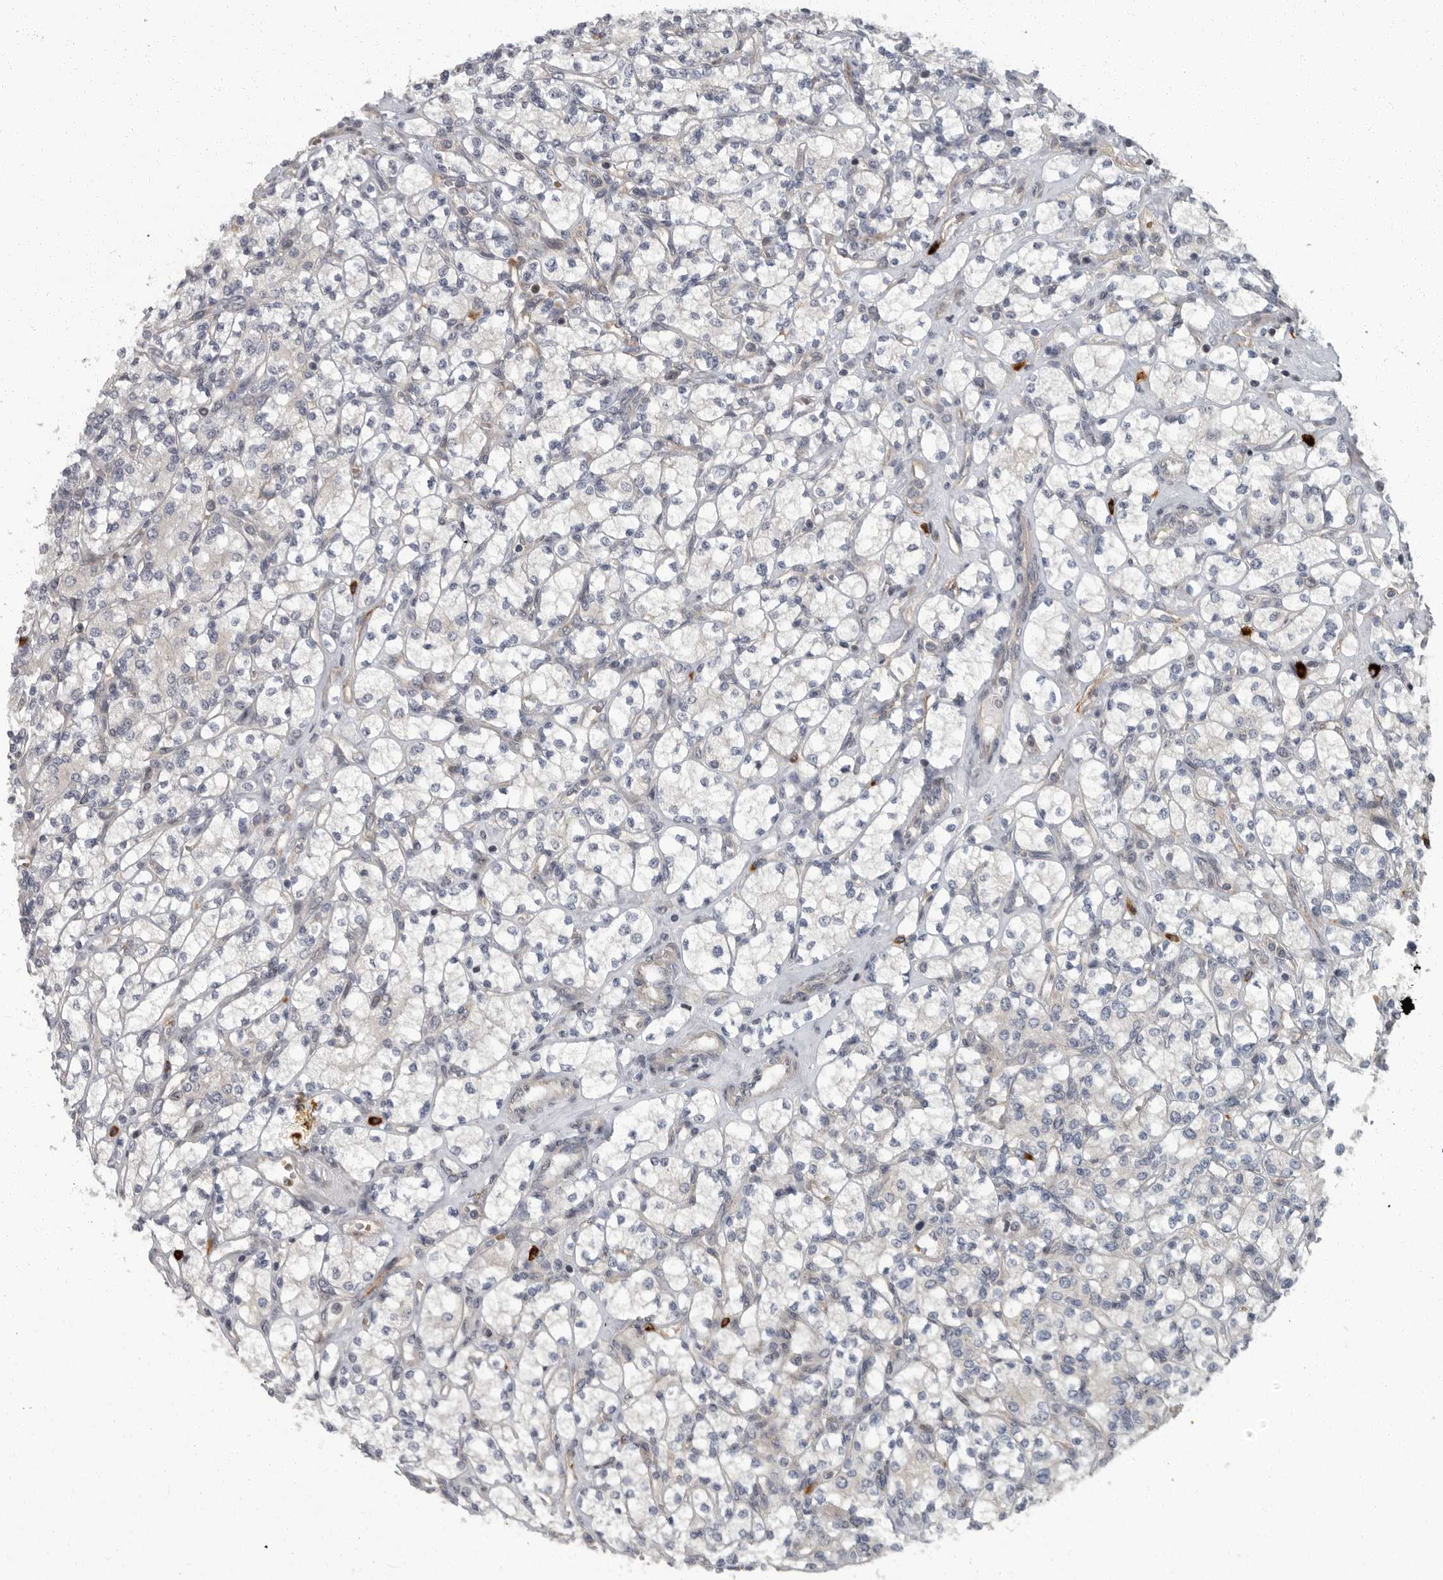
{"staining": {"intensity": "negative", "quantity": "none", "location": "none"}, "tissue": "renal cancer", "cell_type": "Tumor cells", "image_type": "cancer", "snomed": [{"axis": "morphology", "description": "Adenocarcinoma, NOS"}, {"axis": "topography", "description": "Kidney"}], "caption": "Tumor cells are negative for protein expression in human renal cancer.", "gene": "PDCD11", "patient": {"sex": "male", "age": 77}}